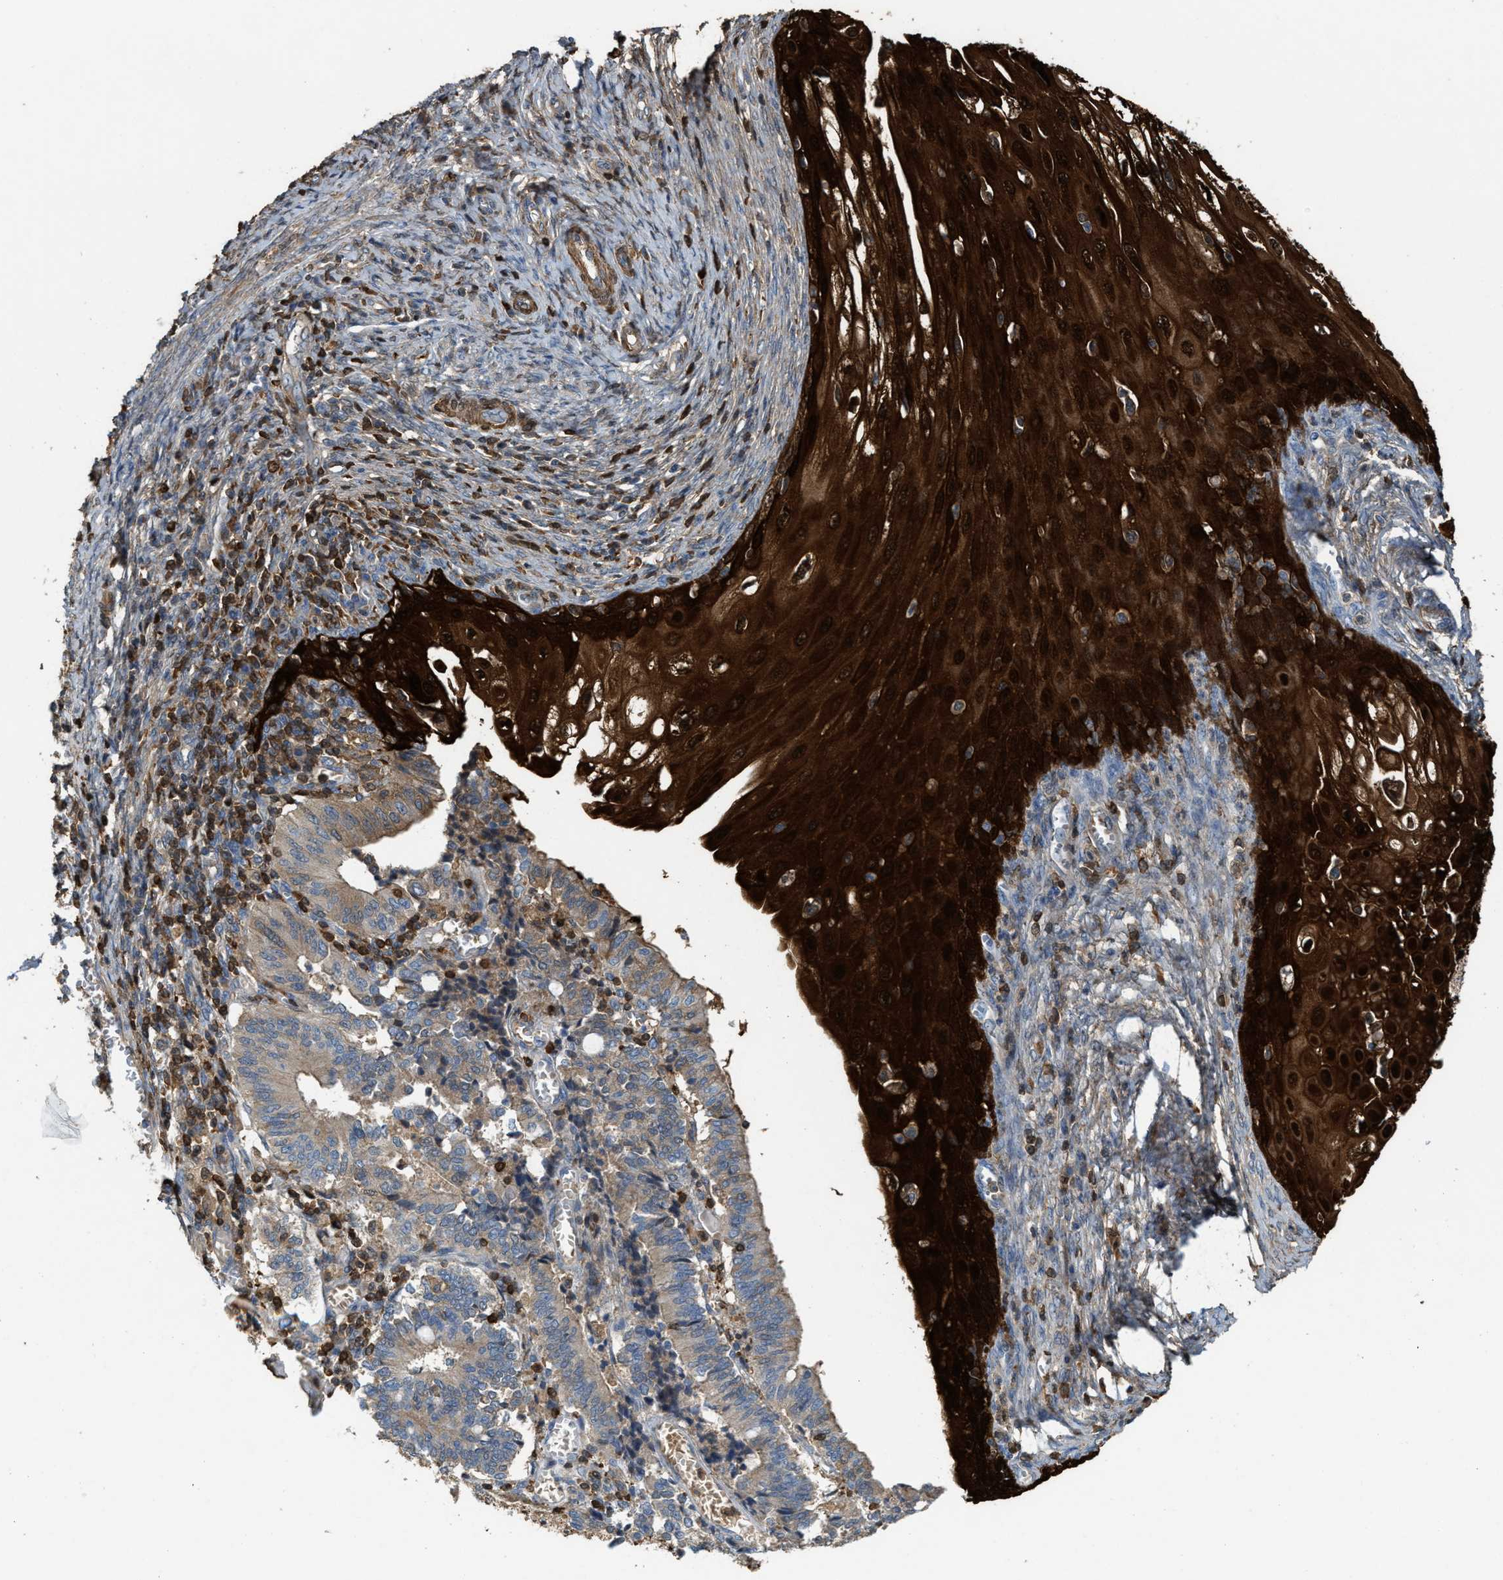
{"staining": {"intensity": "moderate", "quantity": "25%-75%", "location": "cytoplasmic/membranous"}, "tissue": "cervical cancer", "cell_type": "Tumor cells", "image_type": "cancer", "snomed": [{"axis": "morphology", "description": "Adenocarcinoma, NOS"}, {"axis": "topography", "description": "Cervix"}], "caption": "This micrograph exhibits IHC staining of cervical cancer (adenocarcinoma), with medium moderate cytoplasmic/membranous expression in approximately 25%-75% of tumor cells.", "gene": "SERPINB5", "patient": {"sex": "female", "age": 44}}